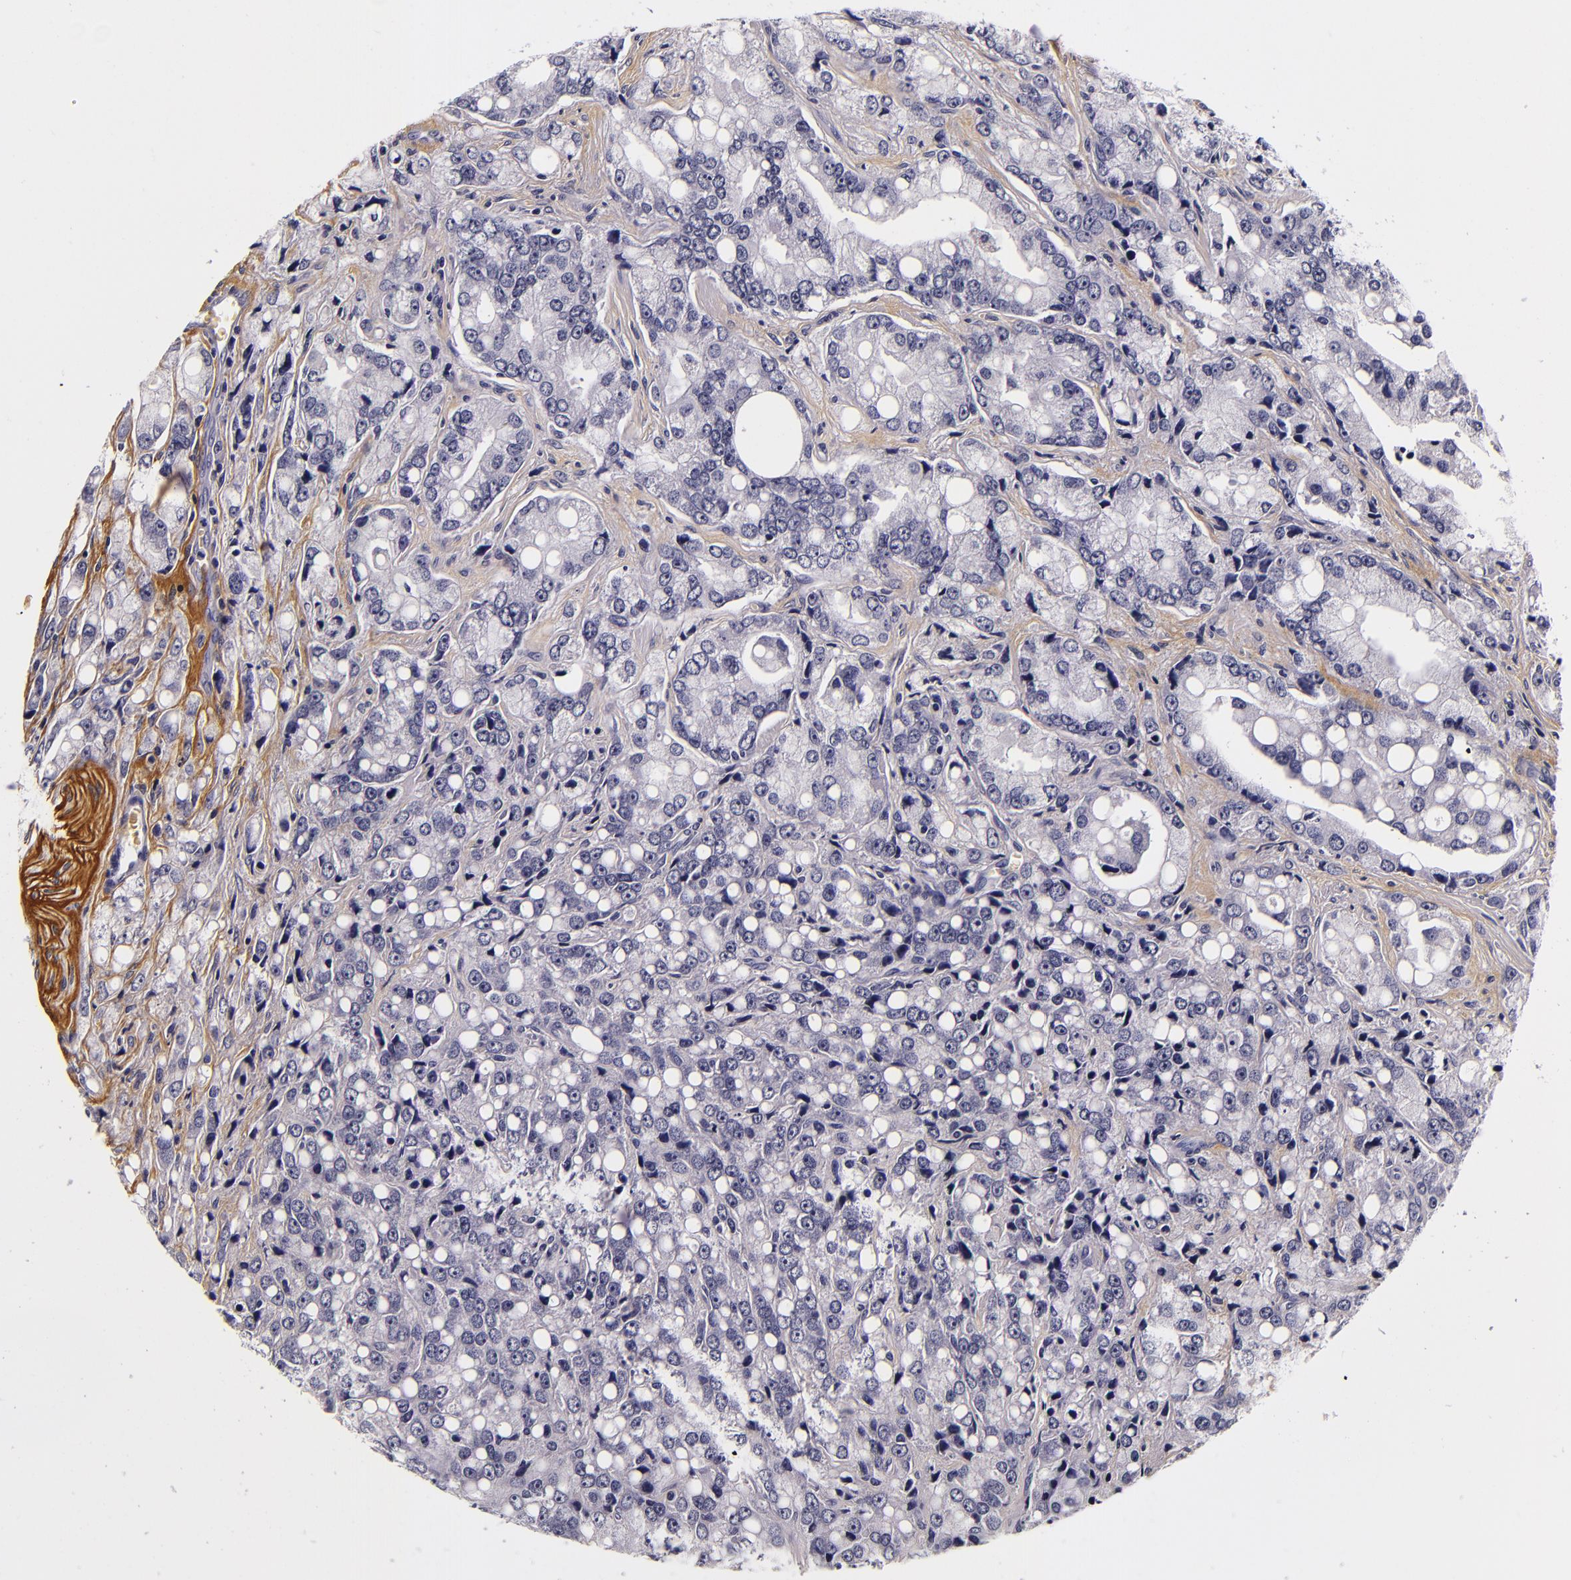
{"staining": {"intensity": "negative", "quantity": "none", "location": "none"}, "tissue": "prostate cancer", "cell_type": "Tumor cells", "image_type": "cancer", "snomed": [{"axis": "morphology", "description": "Adenocarcinoma, High grade"}, {"axis": "topography", "description": "Prostate"}], "caption": "This is an IHC image of prostate cancer (adenocarcinoma (high-grade)). There is no staining in tumor cells.", "gene": "FBN1", "patient": {"sex": "male", "age": 67}}